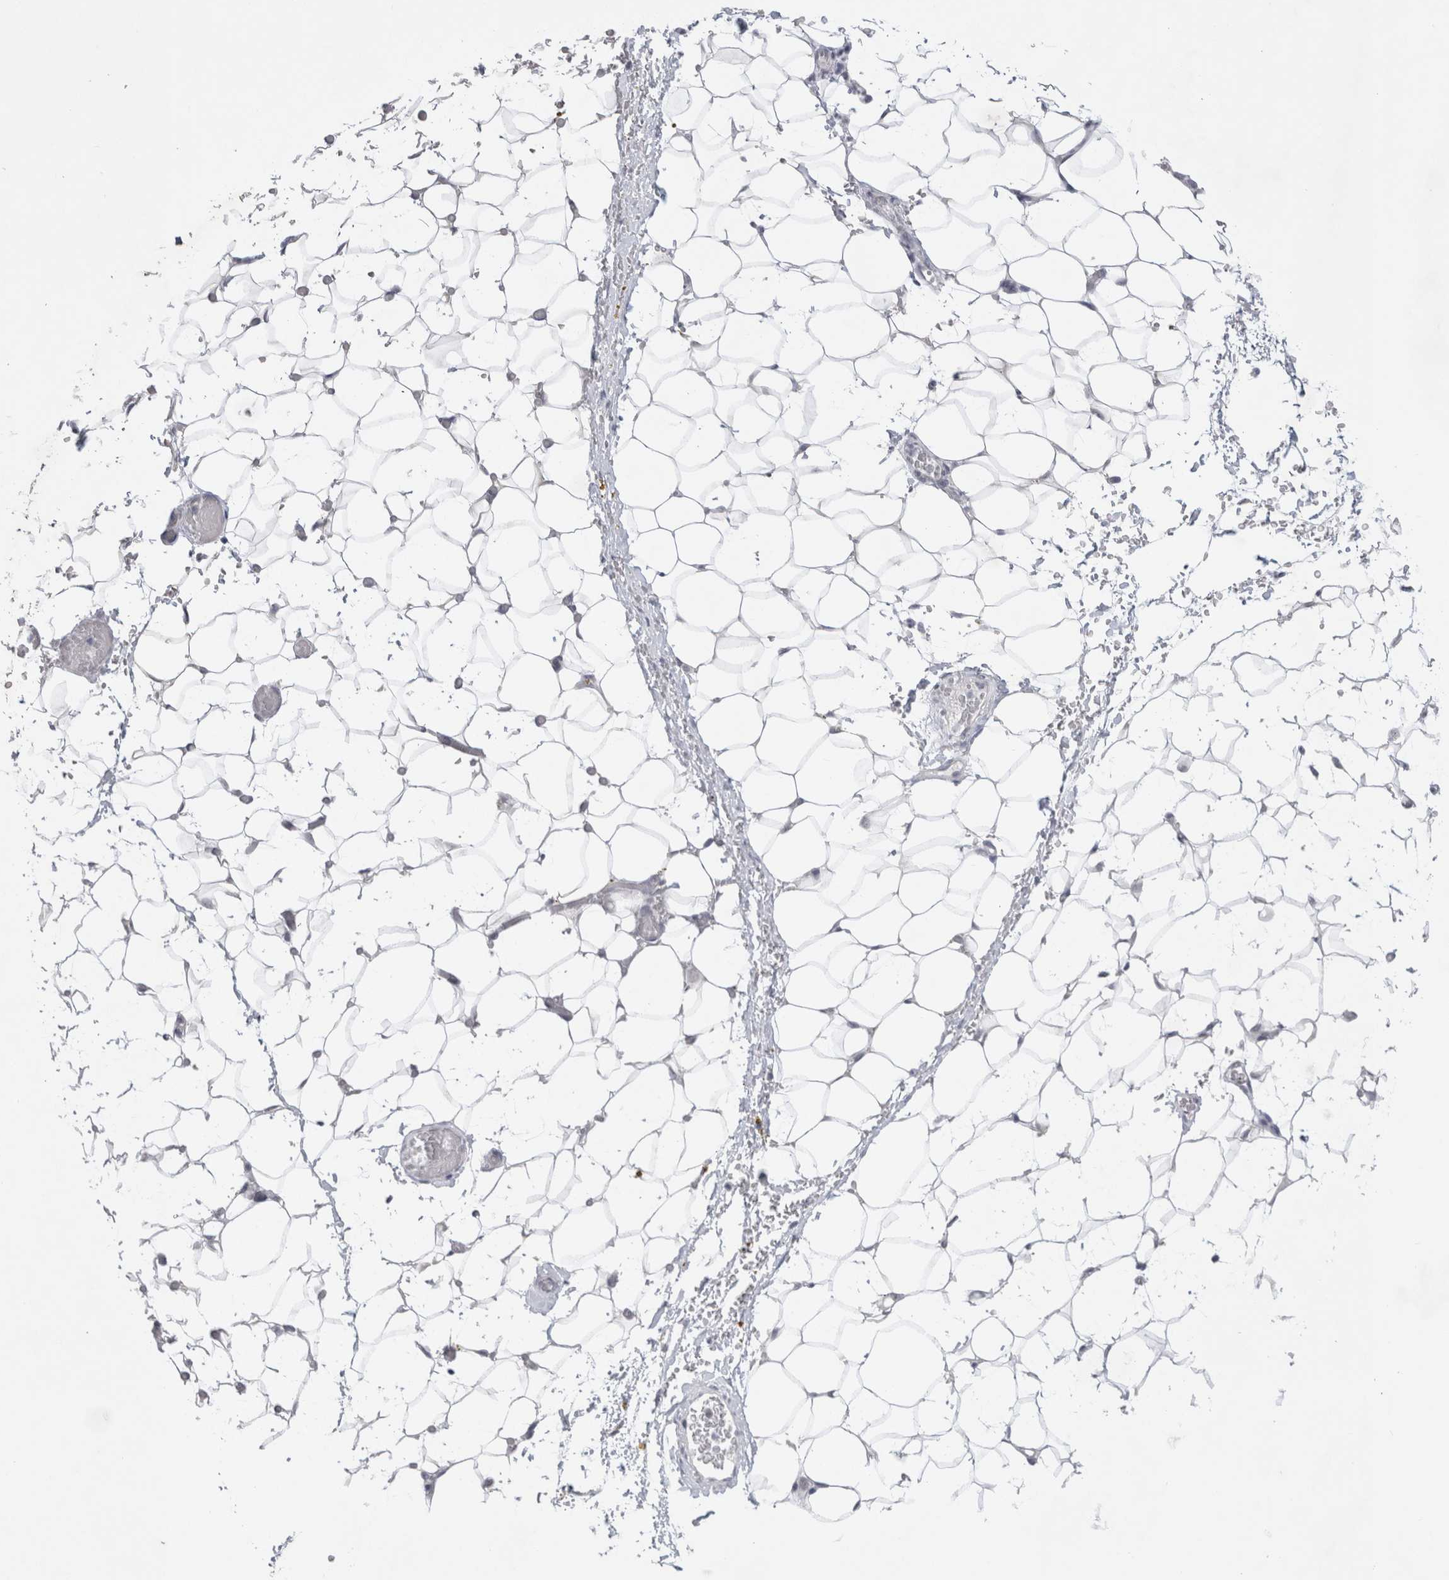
{"staining": {"intensity": "negative", "quantity": "none", "location": "none"}, "tissue": "adipose tissue", "cell_type": "Adipocytes", "image_type": "normal", "snomed": [{"axis": "morphology", "description": "Normal tissue, NOS"}, {"axis": "topography", "description": "Kidney"}, {"axis": "topography", "description": "Peripheral nerve tissue"}], "caption": "Adipocytes show no significant protein staining in unremarkable adipose tissue.", "gene": "TRMT1L", "patient": {"sex": "male", "age": 7}}